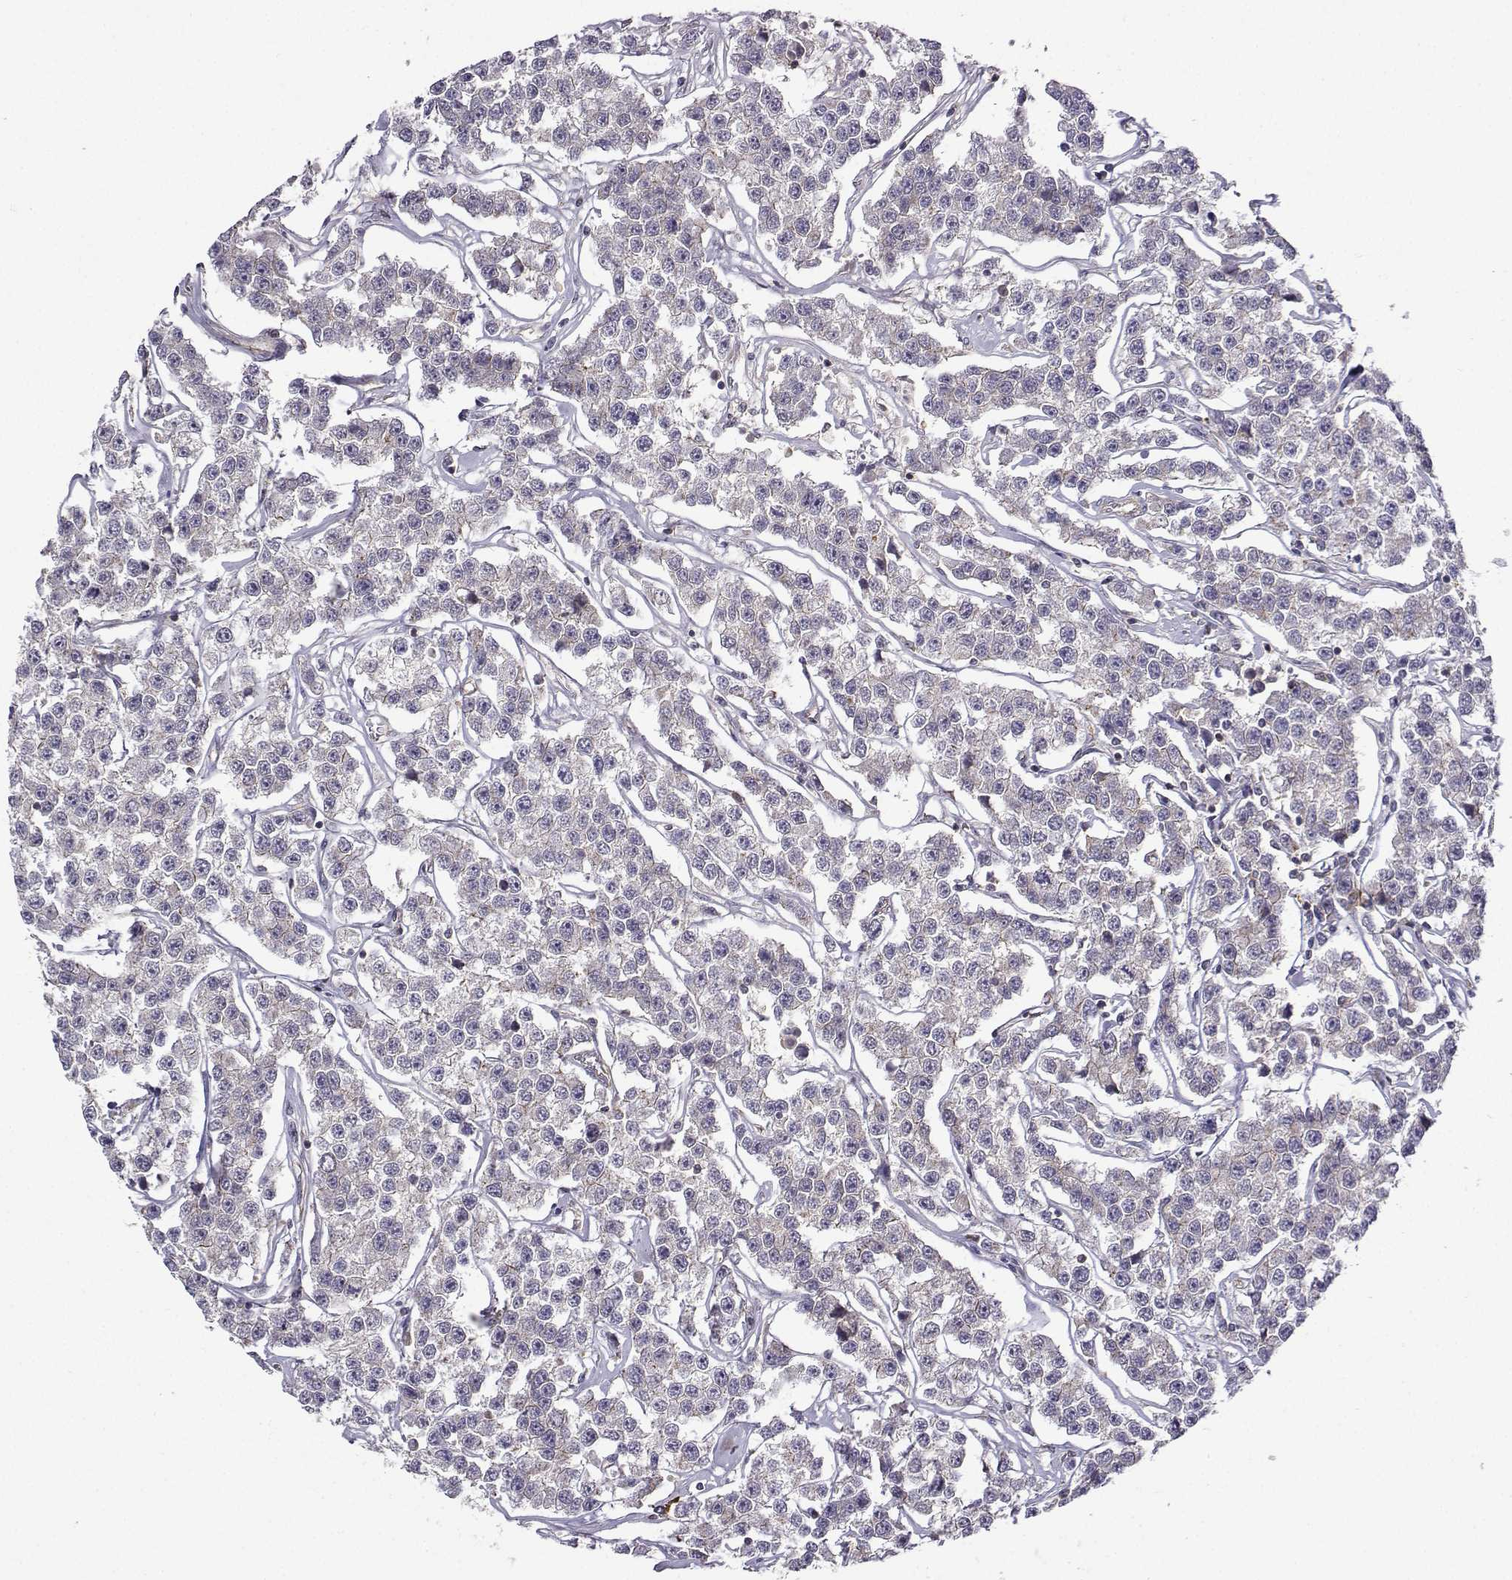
{"staining": {"intensity": "negative", "quantity": "none", "location": "none"}, "tissue": "testis cancer", "cell_type": "Tumor cells", "image_type": "cancer", "snomed": [{"axis": "morphology", "description": "Seminoma, NOS"}, {"axis": "topography", "description": "Testis"}], "caption": "Seminoma (testis) was stained to show a protein in brown. There is no significant positivity in tumor cells.", "gene": "ITGB8", "patient": {"sex": "male", "age": 59}}